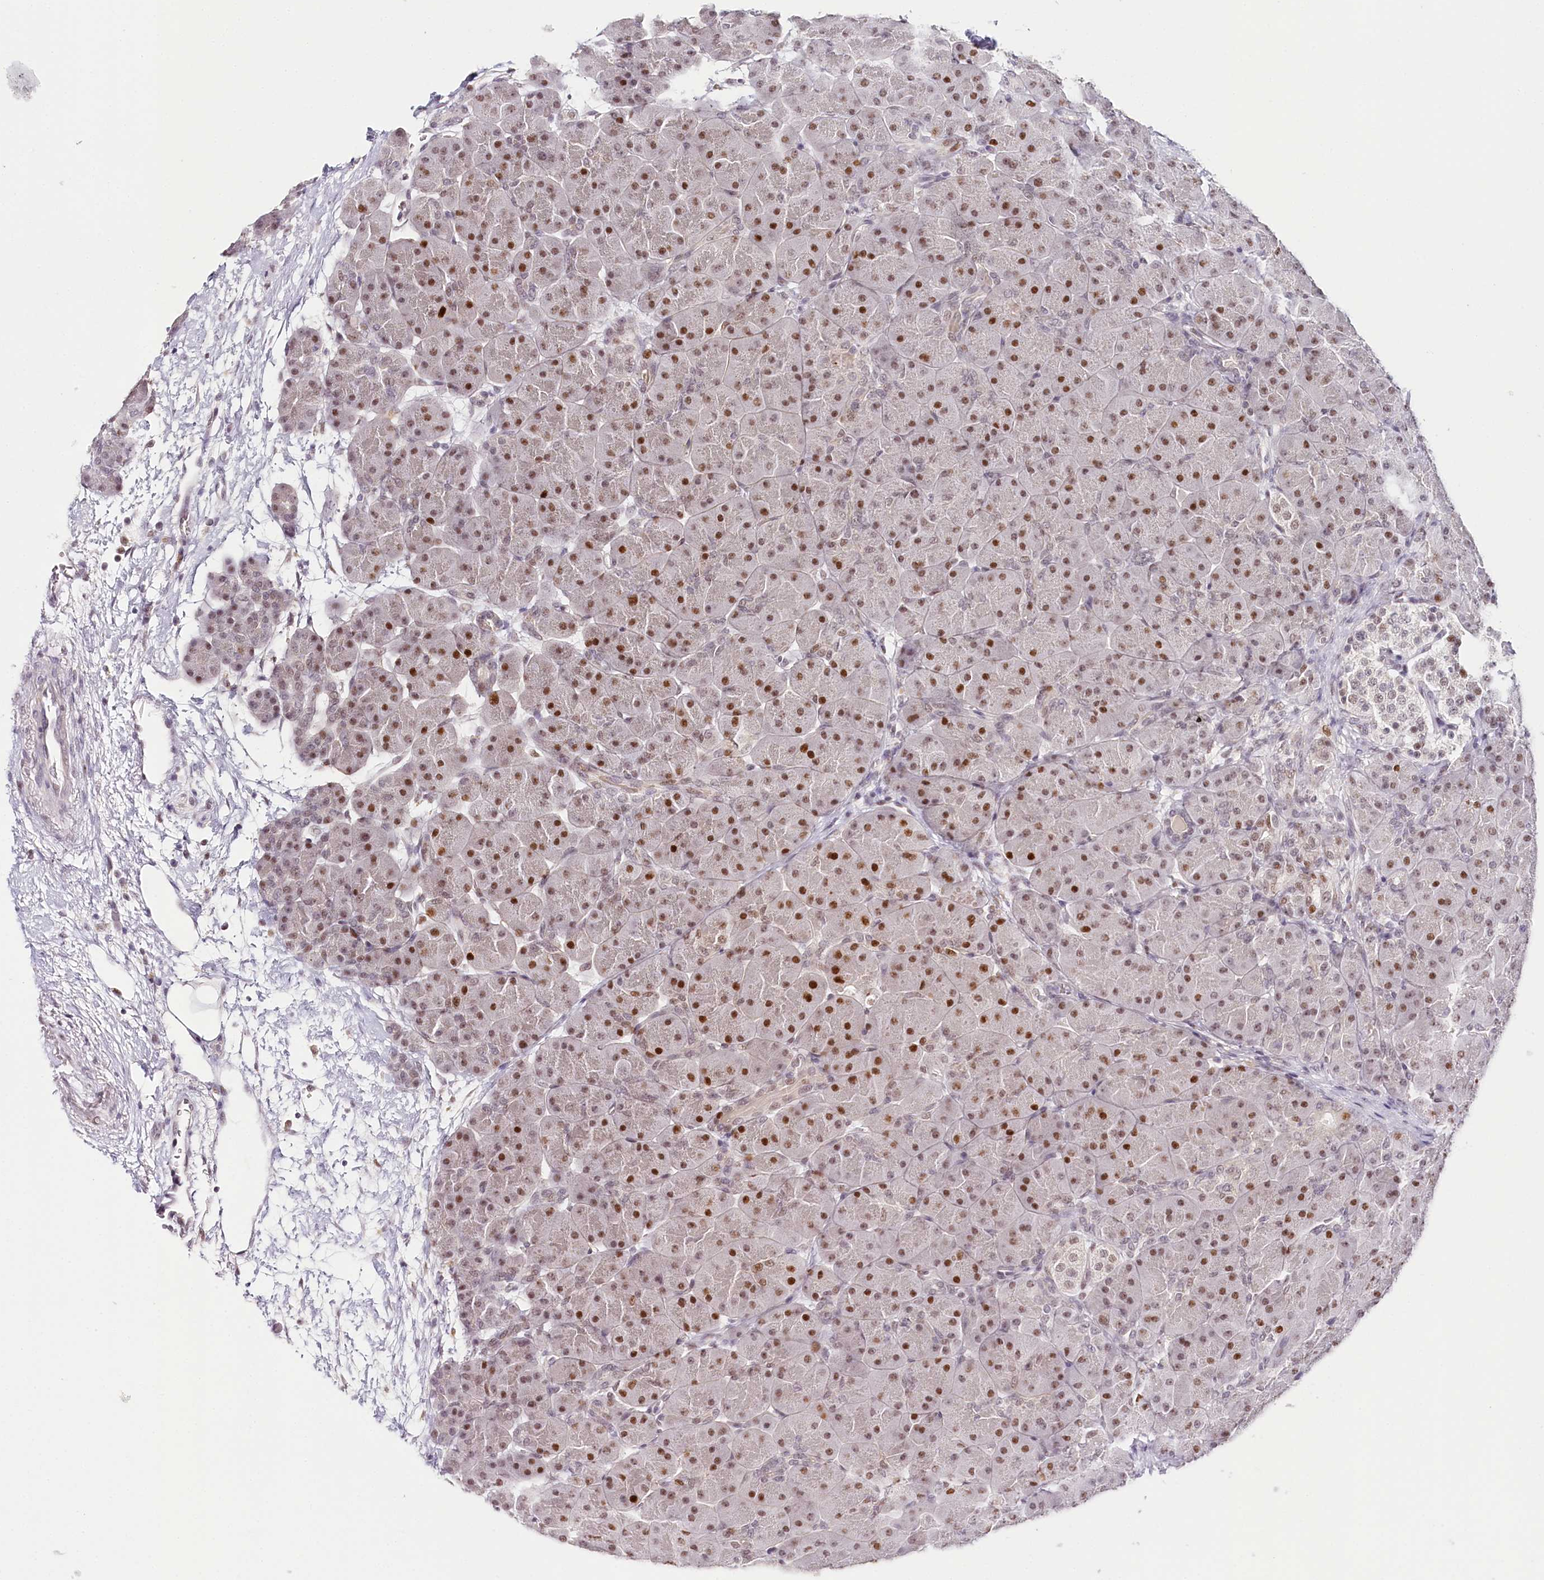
{"staining": {"intensity": "strong", "quantity": ">75%", "location": "nuclear"}, "tissue": "pancreas", "cell_type": "Exocrine glandular cells", "image_type": "normal", "snomed": [{"axis": "morphology", "description": "Normal tissue, NOS"}, {"axis": "topography", "description": "Pancreas"}], "caption": "Immunohistochemistry staining of normal pancreas, which demonstrates high levels of strong nuclear expression in approximately >75% of exocrine glandular cells indicating strong nuclear protein staining. The staining was performed using DAB (3,3'-diaminobenzidine) (brown) for protein detection and nuclei were counterstained in hematoxylin (blue).", "gene": "TP53", "patient": {"sex": "male", "age": 66}}